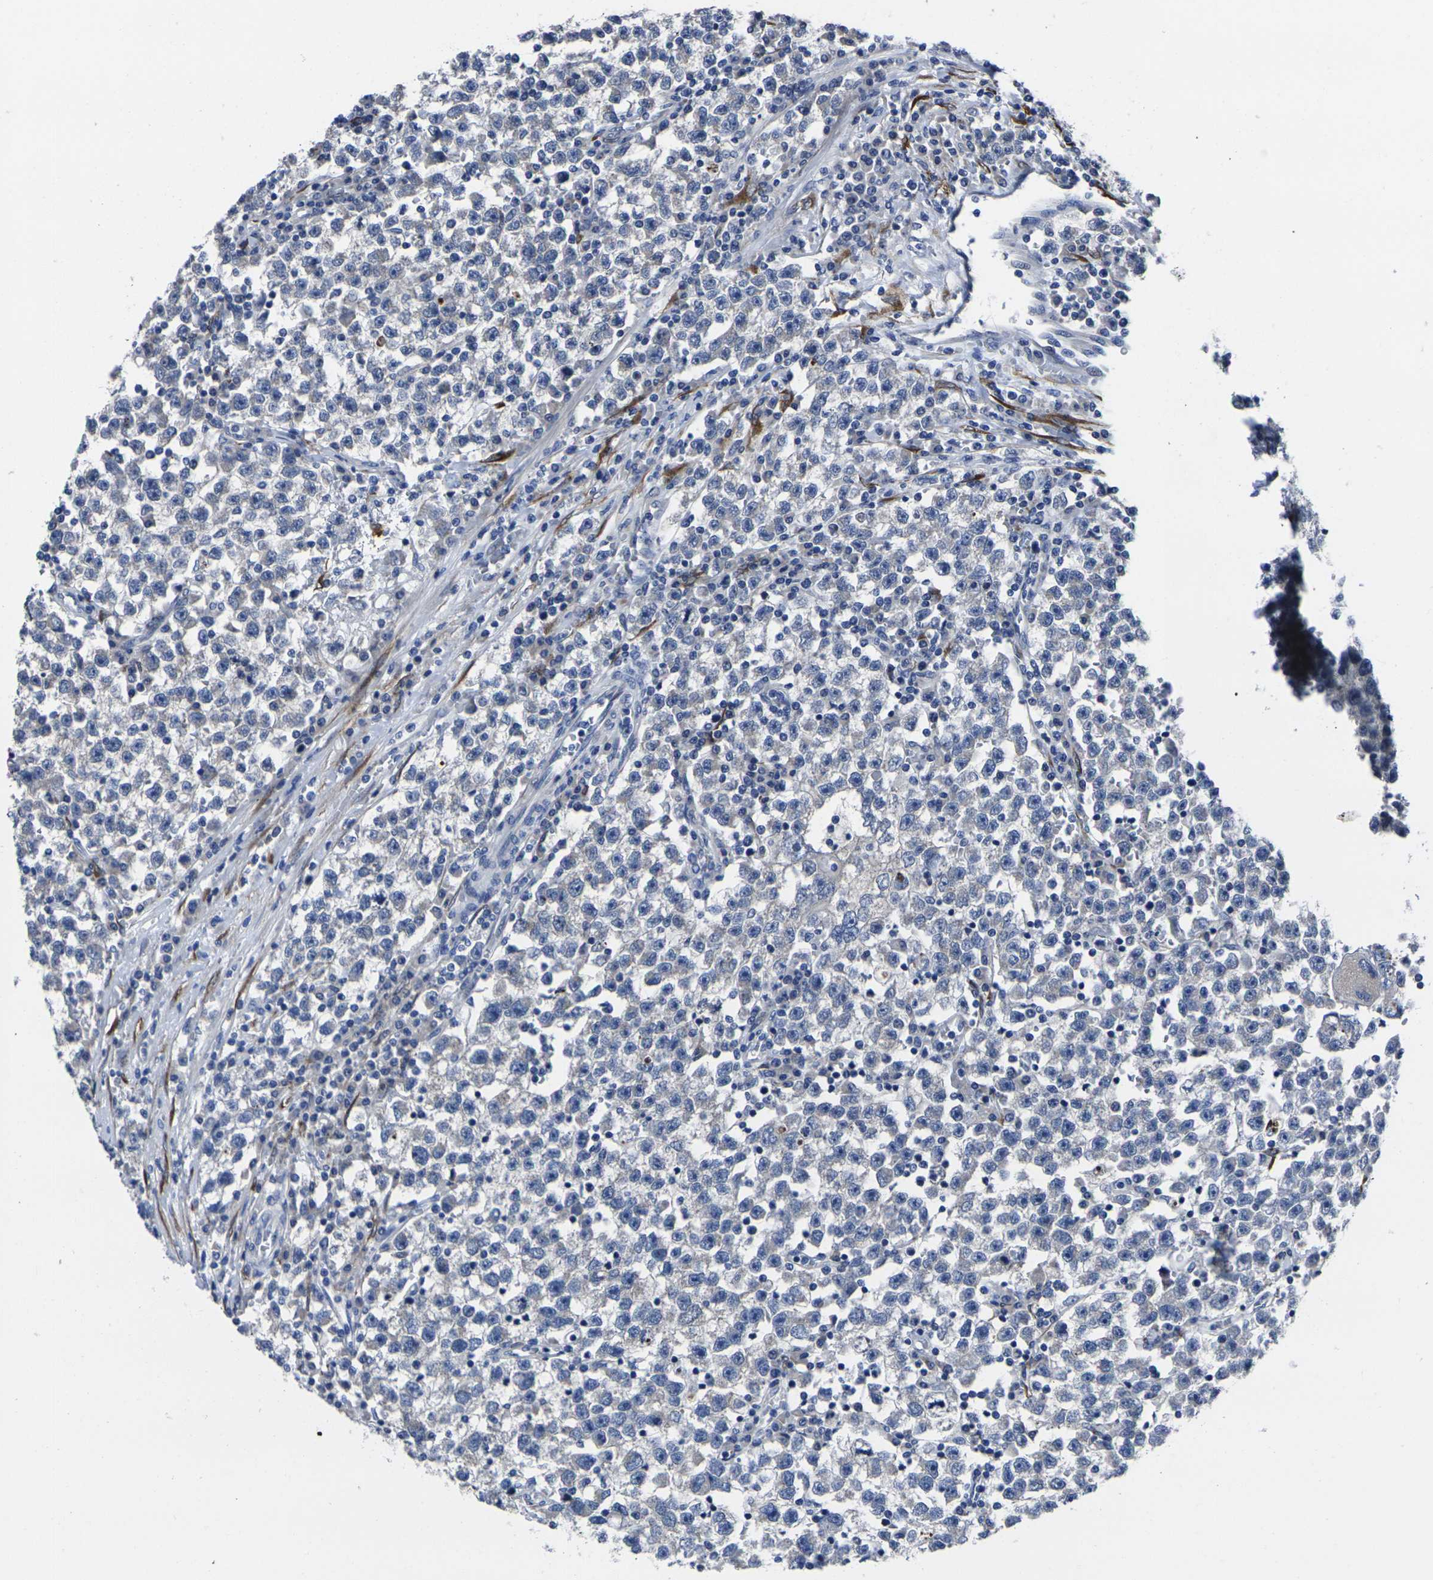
{"staining": {"intensity": "negative", "quantity": "none", "location": "none"}, "tissue": "testis cancer", "cell_type": "Tumor cells", "image_type": "cancer", "snomed": [{"axis": "morphology", "description": "Seminoma, NOS"}, {"axis": "topography", "description": "Testis"}], "caption": "Immunohistochemical staining of human testis cancer demonstrates no significant staining in tumor cells.", "gene": "CYP2C8", "patient": {"sex": "male", "age": 22}}